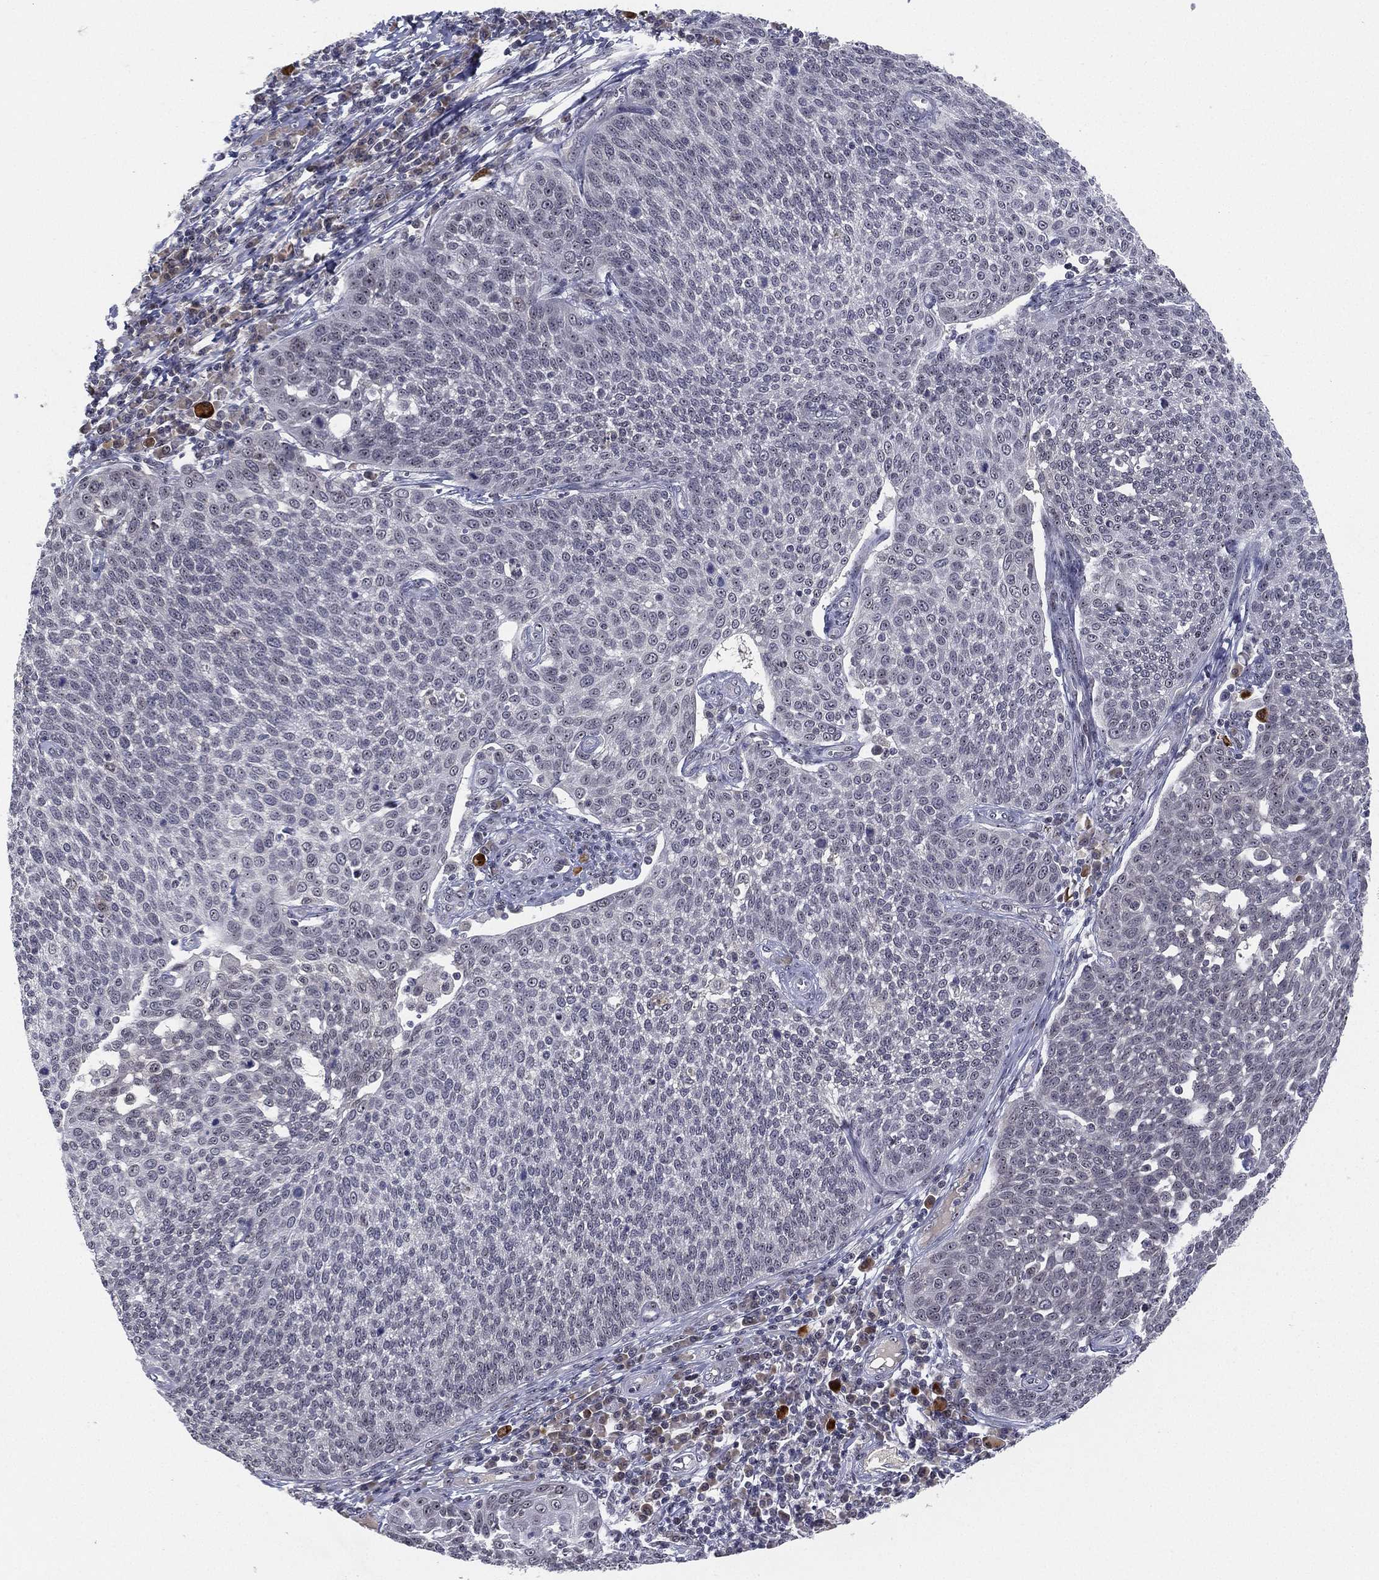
{"staining": {"intensity": "negative", "quantity": "none", "location": "none"}, "tissue": "cervical cancer", "cell_type": "Tumor cells", "image_type": "cancer", "snomed": [{"axis": "morphology", "description": "Squamous cell carcinoma, NOS"}, {"axis": "topography", "description": "Cervix"}], "caption": "The micrograph reveals no staining of tumor cells in cervical squamous cell carcinoma.", "gene": "MS4A8", "patient": {"sex": "female", "age": 34}}